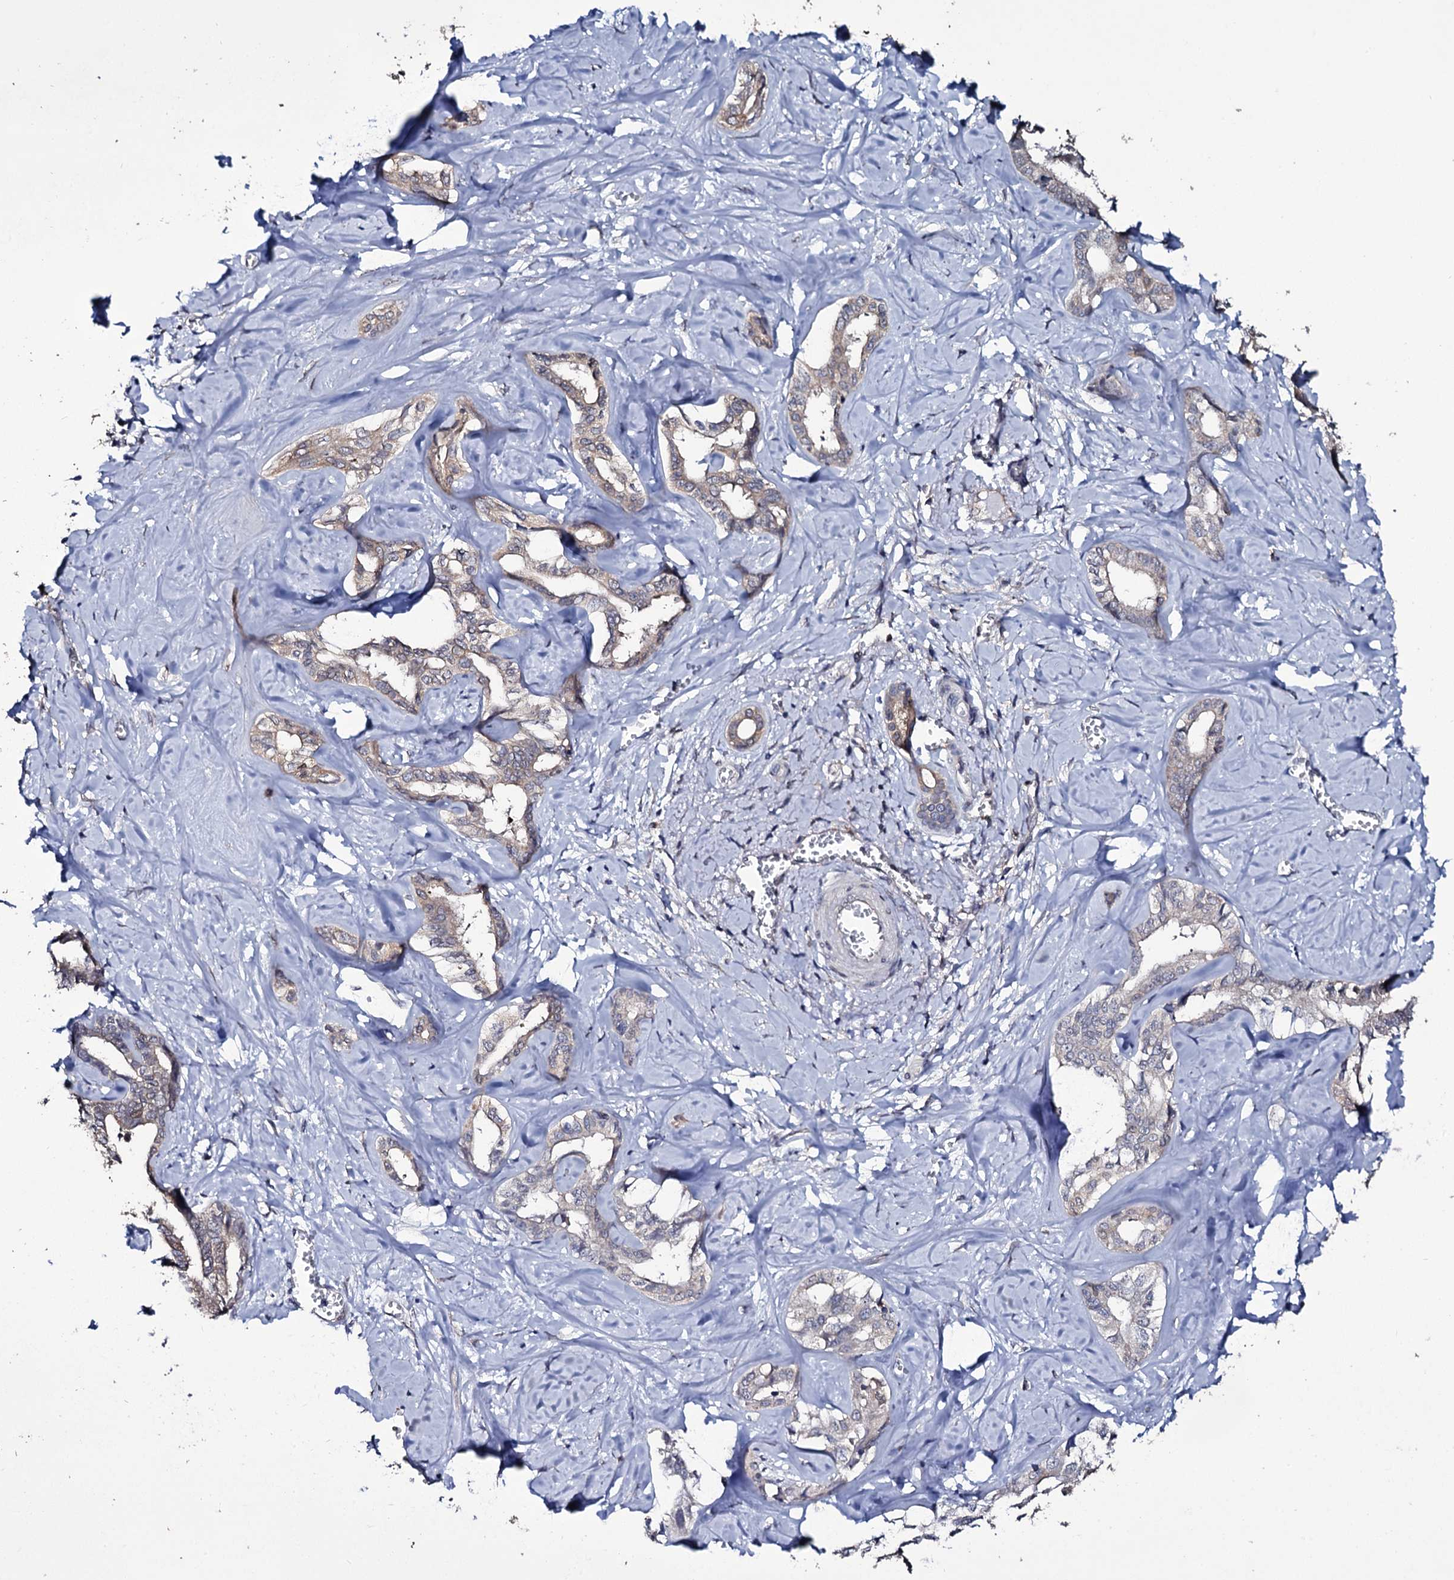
{"staining": {"intensity": "weak", "quantity": "<25%", "location": "cytoplasmic/membranous"}, "tissue": "liver cancer", "cell_type": "Tumor cells", "image_type": "cancer", "snomed": [{"axis": "morphology", "description": "Cholangiocarcinoma"}, {"axis": "topography", "description": "Liver"}], "caption": "Immunohistochemistry (IHC) of human cholangiocarcinoma (liver) reveals no staining in tumor cells.", "gene": "CRYL1", "patient": {"sex": "female", "age": 77}}